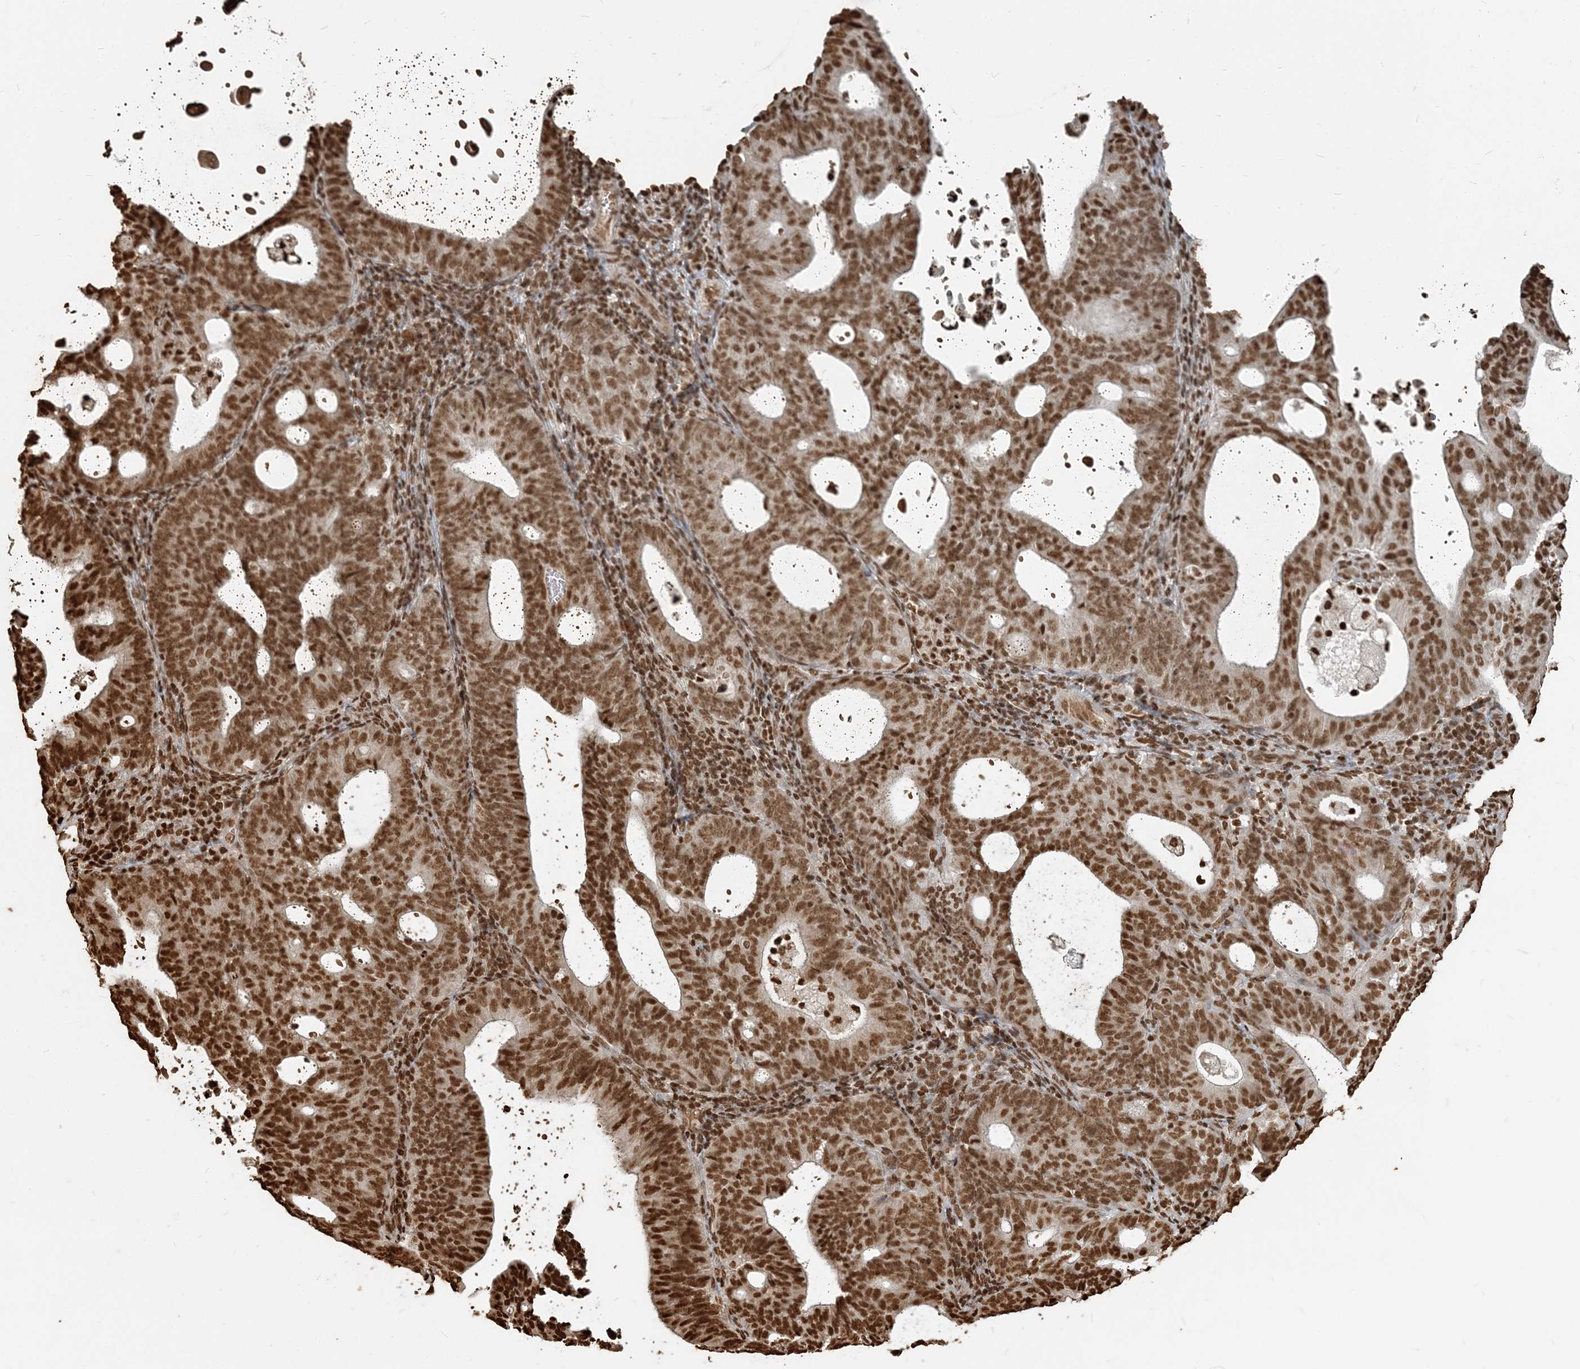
{"staining": {"intensity": "strong", "quantity": ">75%", "location": "nuclear"}, "tissue": "endometrial cancer", "cell_type": "Tumor cells", "image_type": "cancer", "snomed": [{"axis": "morphology", "description": "Adenocarcinoma, NOS"}, {"axis": "topography", "description": "Uterus"}], "caption": "IHC (DAB (3,3'-diaminobenzidine)) staining of human adenocarcinoma (endometrial) reveals strong nuclear protein expression in approximately >75% of tumor cells. The staining is performed using DAB brown chromogen to label protein expression. The nuclei are counter-stained blue using hematoxylin.", "gene": "H3-3B", "patient": {"sex": "female", "age": 83}}